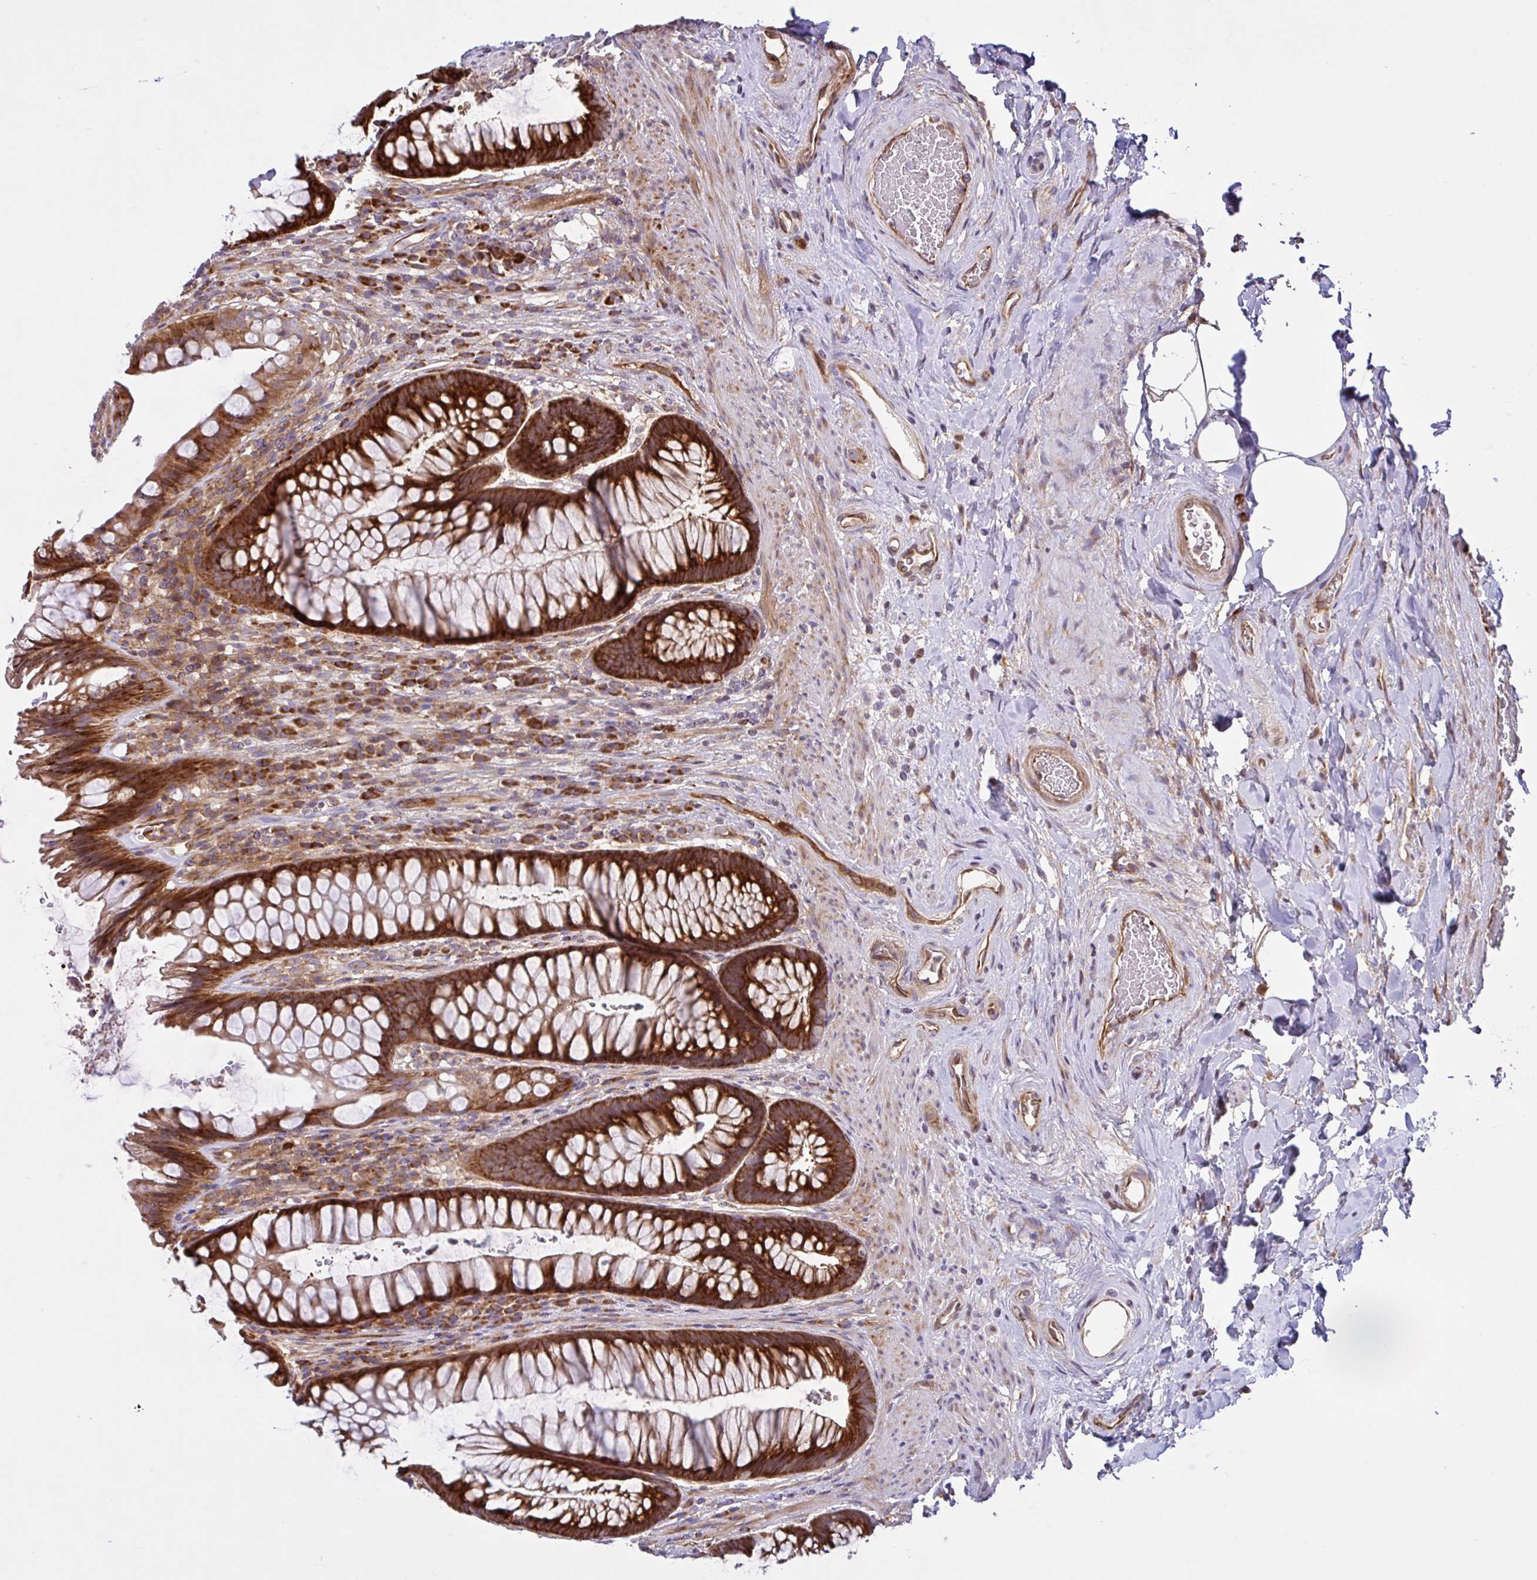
{"staining": {"intensity": "strong", "quantity": ">75%", "location": "cytoplasmic/membranous"}, "tissue": "rectum", "cell_type": "Glandular cells", "image_type": "normal", "snomed": [{"axis": "morphology", "description": "Normal tissue, NOS"}, {"axis": "topography", "description": "Rectum"}], "caption": "A high amount of strong cytoplasmic/membranous expression is identified in approximately >75% of glandular cells in unremarkable rectum. (Brightfield microscopy of DAB IHC at high magnification).", "gene": "NTPCR", "patient": {"sex": "male", "age": 53}}